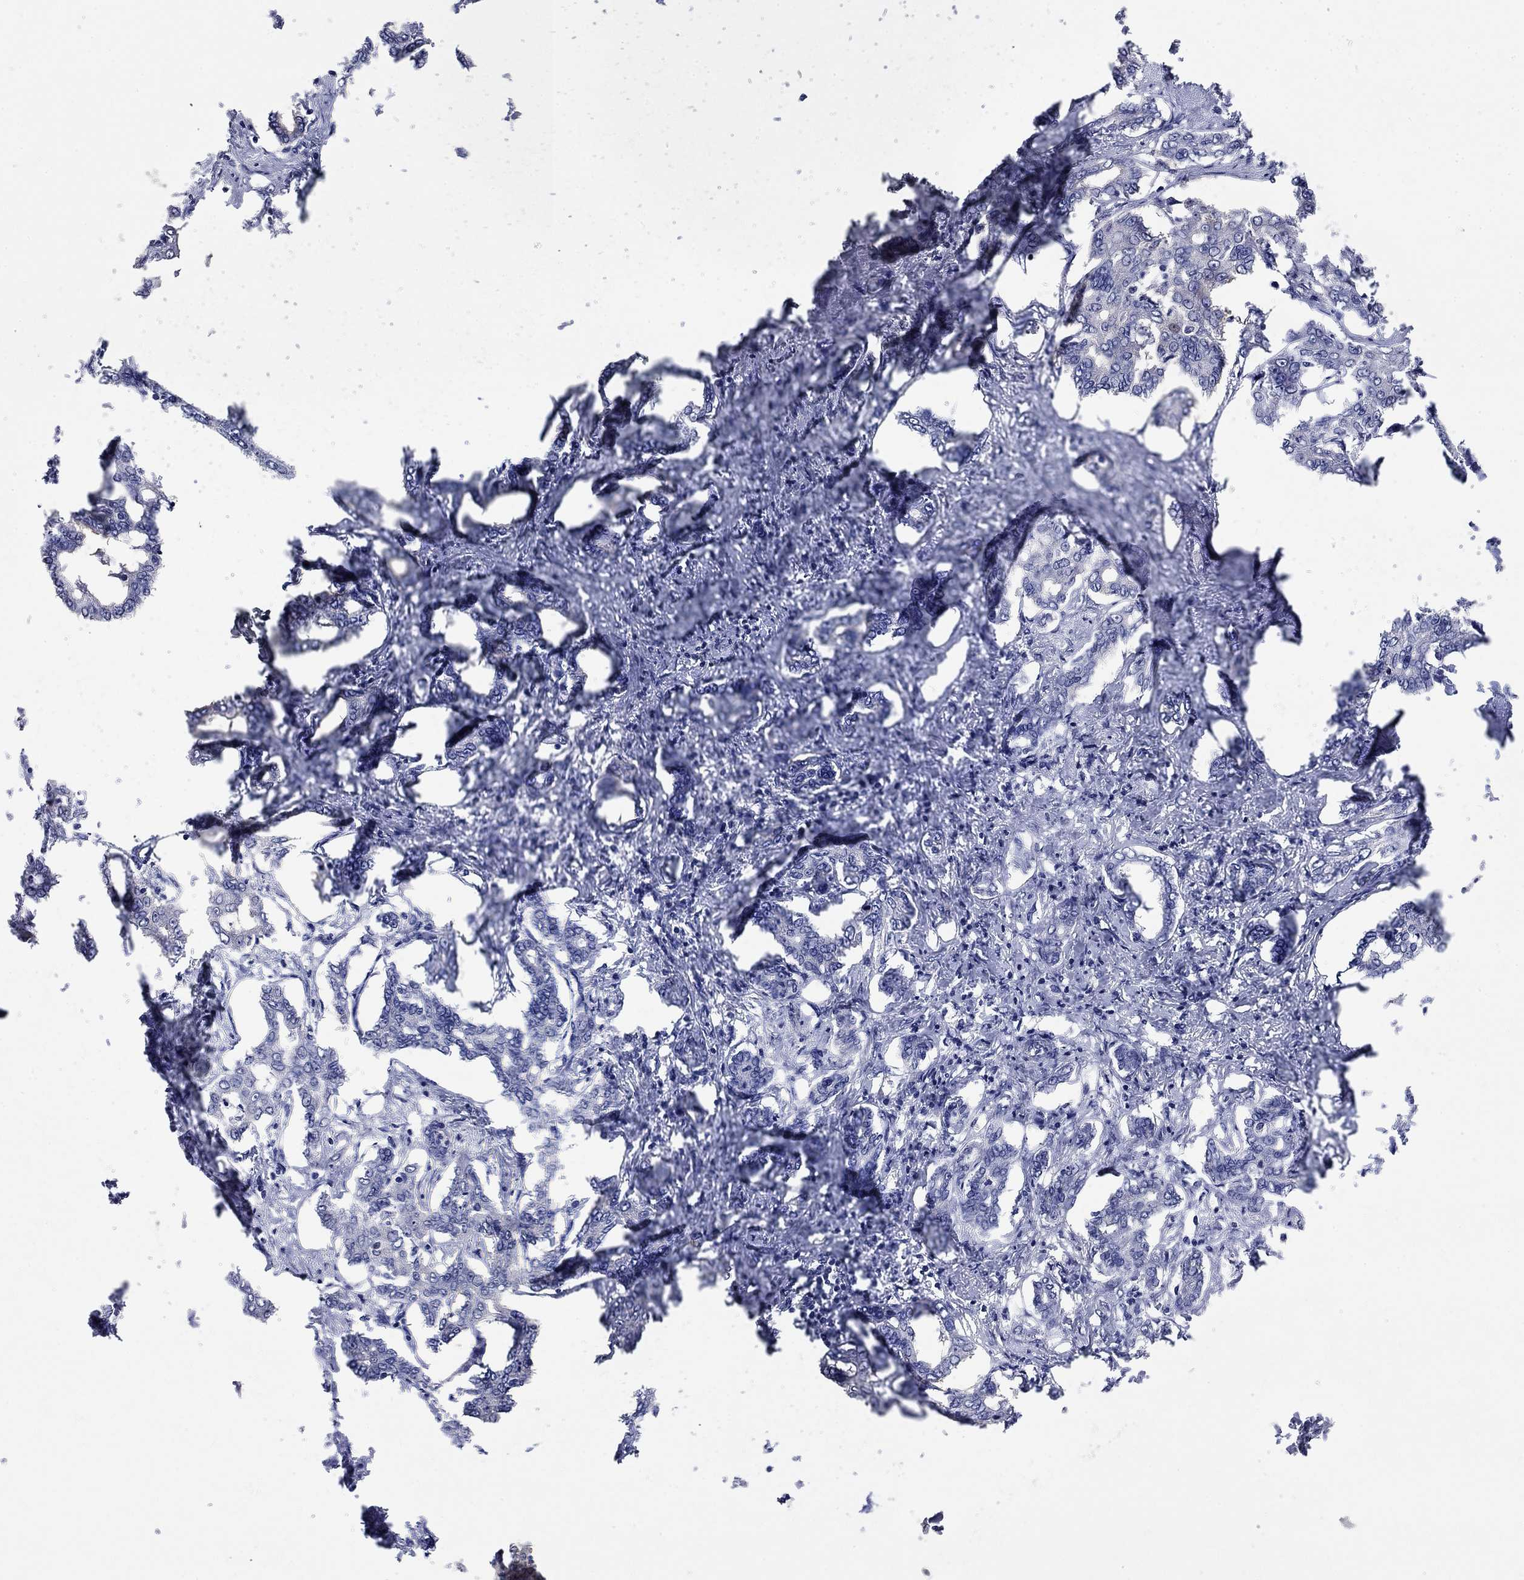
{"staining": {"intensity": "weak", "quantity": "<25%", "location": "cytoplasmic/membranous"}, "tissue": "liver cancer", "cell_type": "Tumor cells", "image_type": "cancer", "snomed": [{"axis": "morphology", "description": "Cholangiocarcinoma"}, {"axis": "topography", "description": "Liver"}], "caption": "Tumor cells show no significant protein expression in liver cholangiocarcinoma.", "gene": "WASF3", "patient": {"sex": "female", "age": 47}}